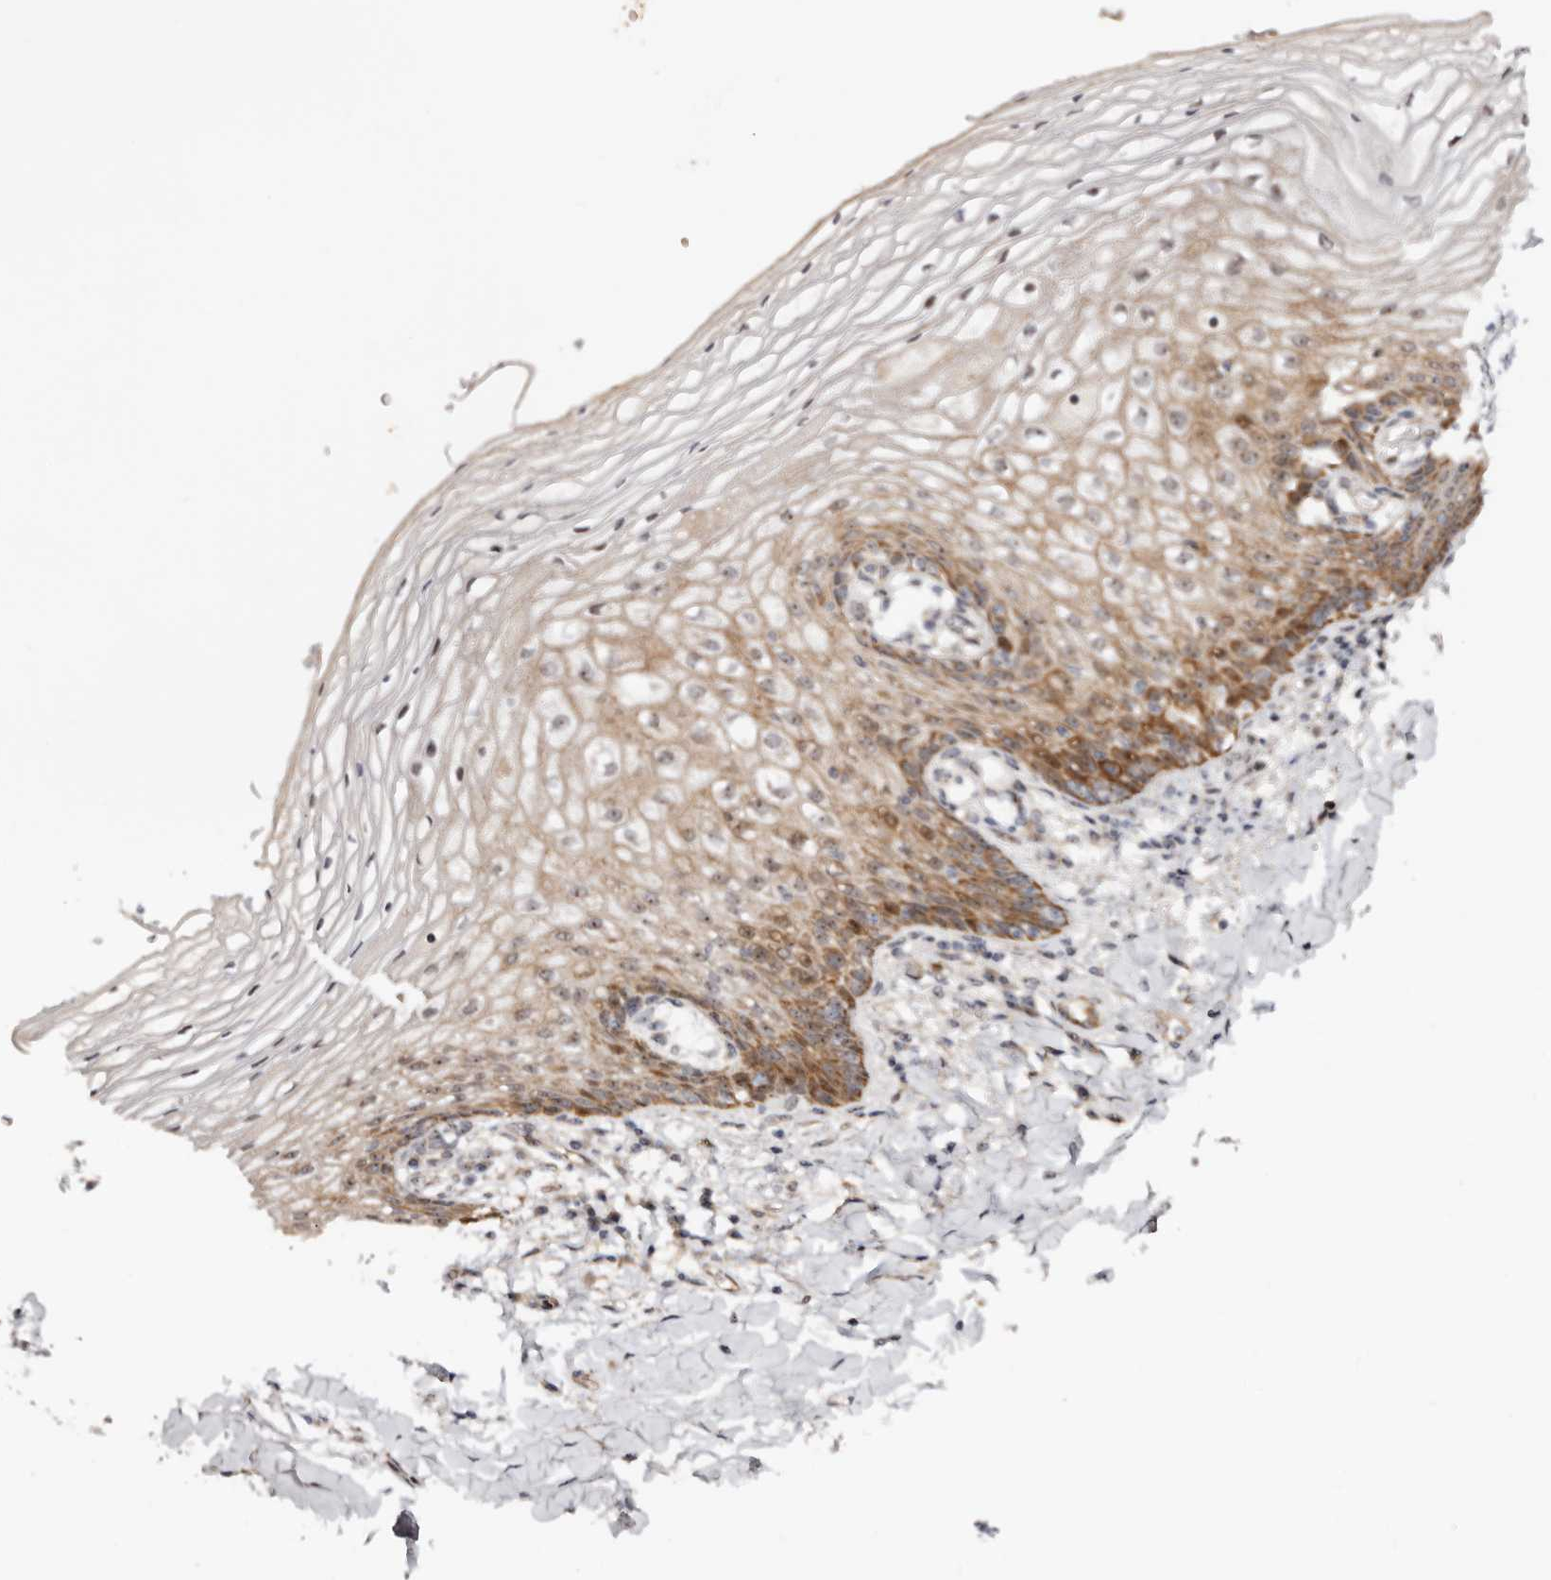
{"staining": {"intensity": "moderate", "quantity": "25%-75%", "location": "cytoplasmic/membranous,nuclear"}, "tissue": "vagina", "cell_type": "Squamous epithelial cells", "image_type": "normal", "snomed": [{"axis": "morphology", "description": "Normal tissue, NOS"}, {"axis": "topography", "description": "Vagina"}], "caption": "This photomicrograph demonstrates immunohistochemistry staining of normal human vagina, with medium moderate cytoplasmic/membranous,nuclear staining in approximately 25%-75% of squamous epithelial cells.", "gene": "ODF2L", "patient": {"sex": "female", "age": 60}}